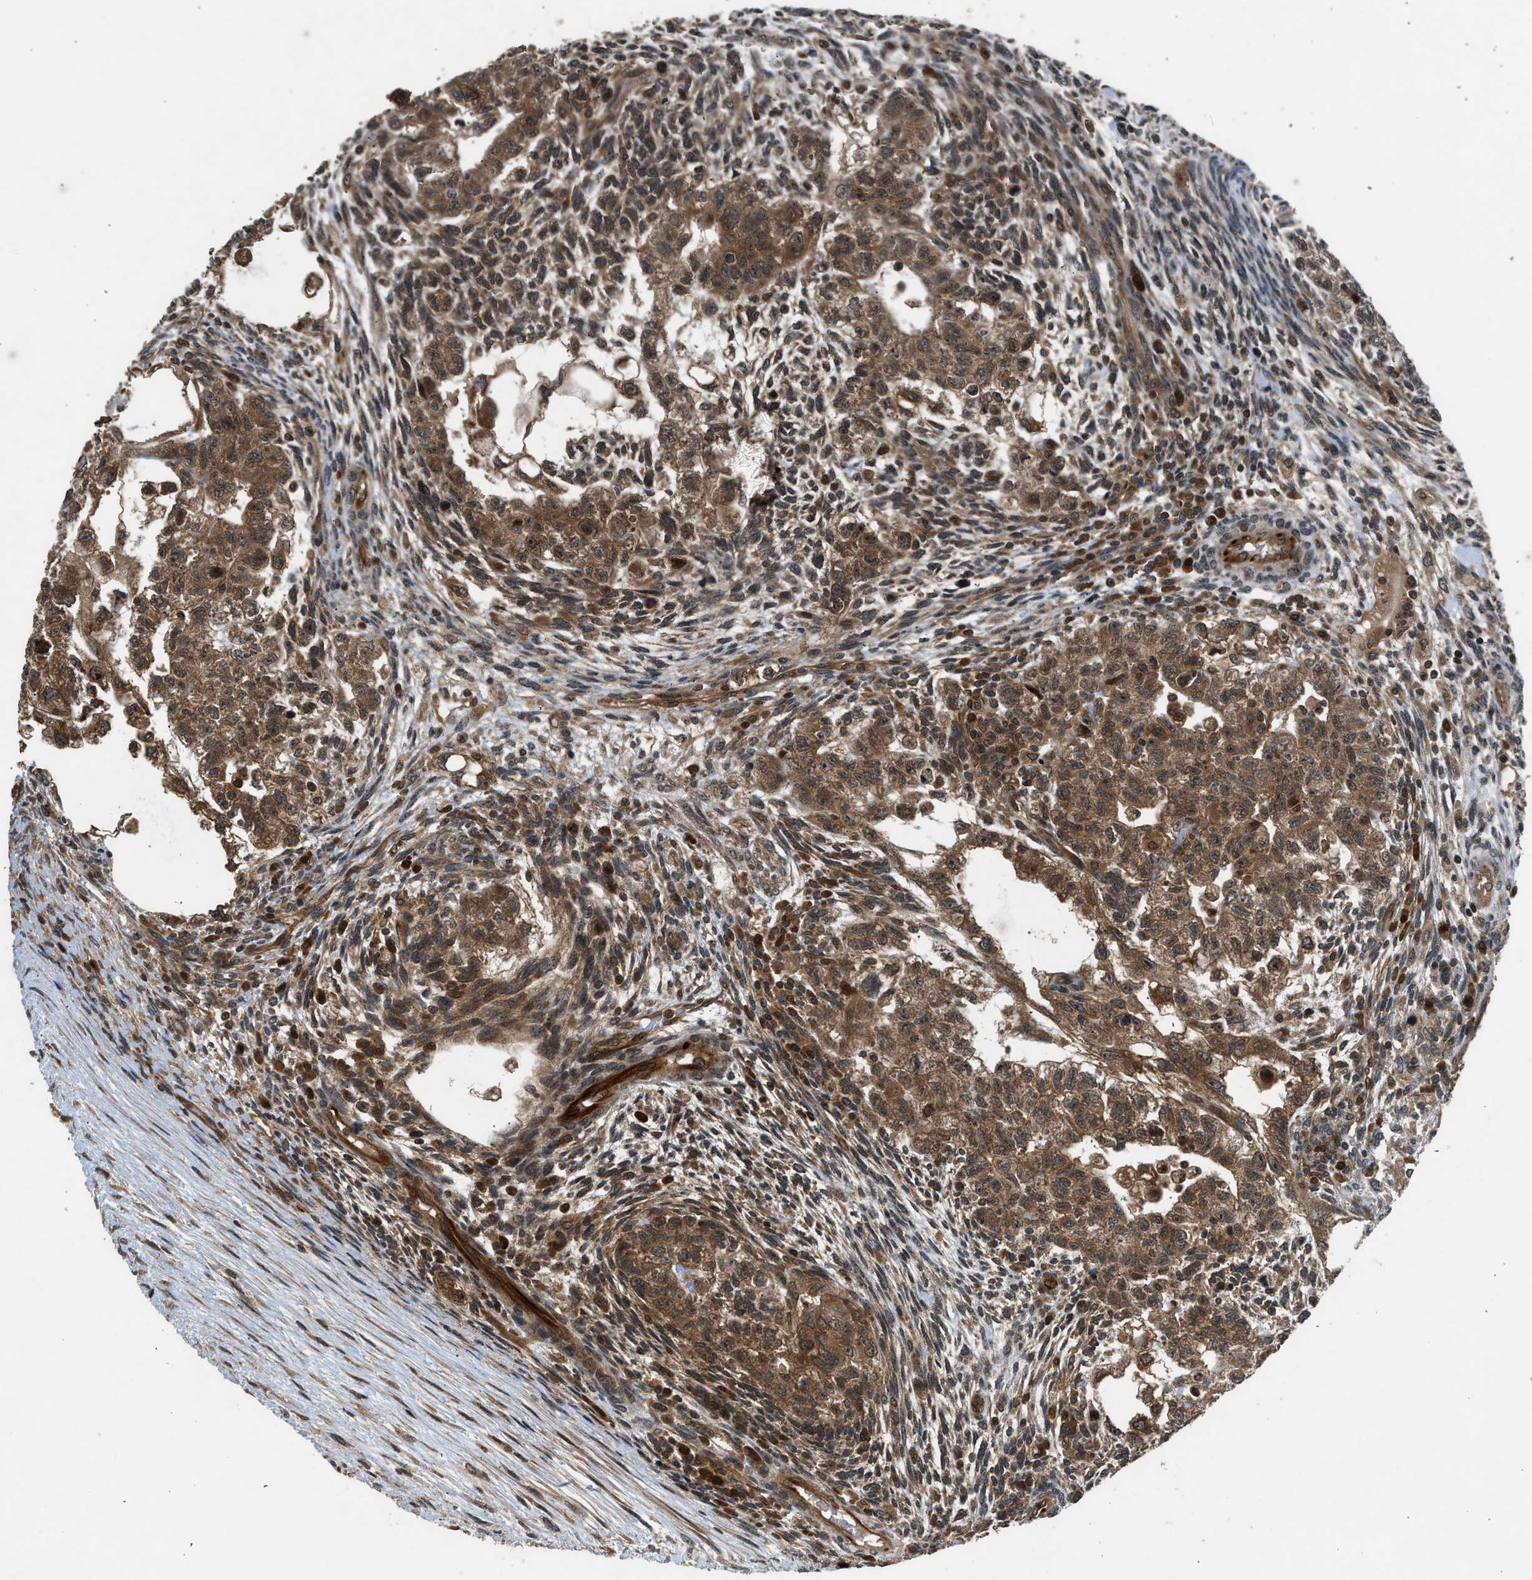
{"staining": {"intensity": "moderate", "quantity": ">75%", "location": "cytoplasmic/membranous"}, "tissue": "testis cancer", "cell_type": "Tumor cells", "image_type": "cancer", "snomed": [{"axis": "morphology", "description": "Normal tissue, NOS"}, {"axis": "morphology", "description": "Carcinoma, Embryonal, NOS"}, {"axis": "topography", "description": "Testis"}], "caption": "Testis embryonal carcinoma was stained to show a protein in brown. There is medium levels of moderate cytoplasmic/membranous staining in about >75% of tumor cells.", "gene": "TXNL1", "patient": {"sex": "male", "age": 36}}